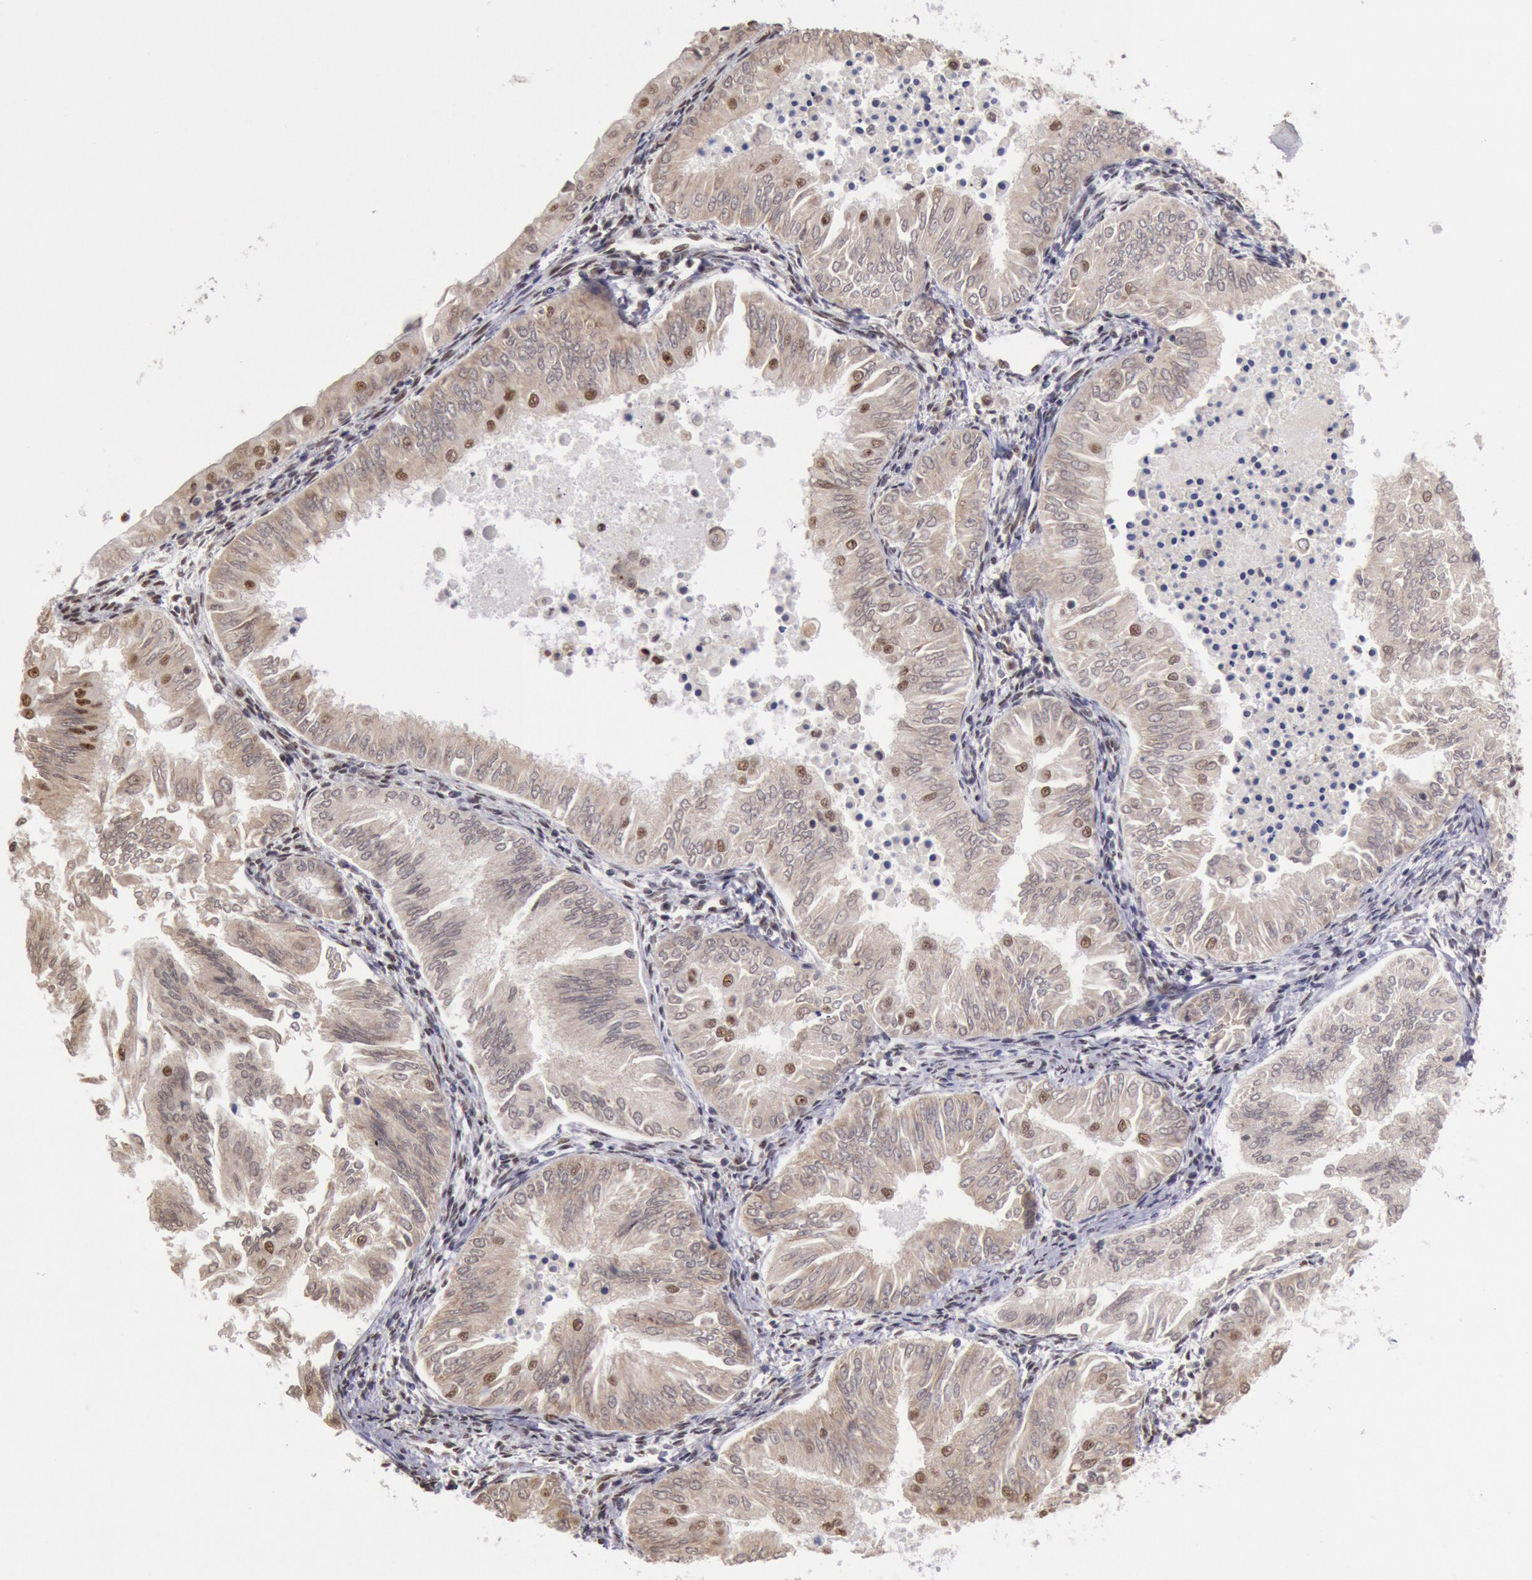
{"staining": {"intensity": "moderate", "quantity": "25%-75%", "location": "cytoplasmic/membranous,nuclear"}, "tissue": "endometrial cancer", "cell_type": "Tumor cells", "image_type": "cancer", "snomed": [{"axis": "morphology", "description": "Adenocarcinoma, NOS"}, {"axis": "topography", "description": "Endometrium"}], "caption": "Immunohistochemistry micrograph of human endometrial adenocarcinoma stained for a protein (brown), which shows medium levels of moderate cytoplasmic/membranous and nuclear positivity in approximately 25%-75% of tumor cells.", "gene": "SNRPD3", "patient": {"sex": "female", "age": 53}}